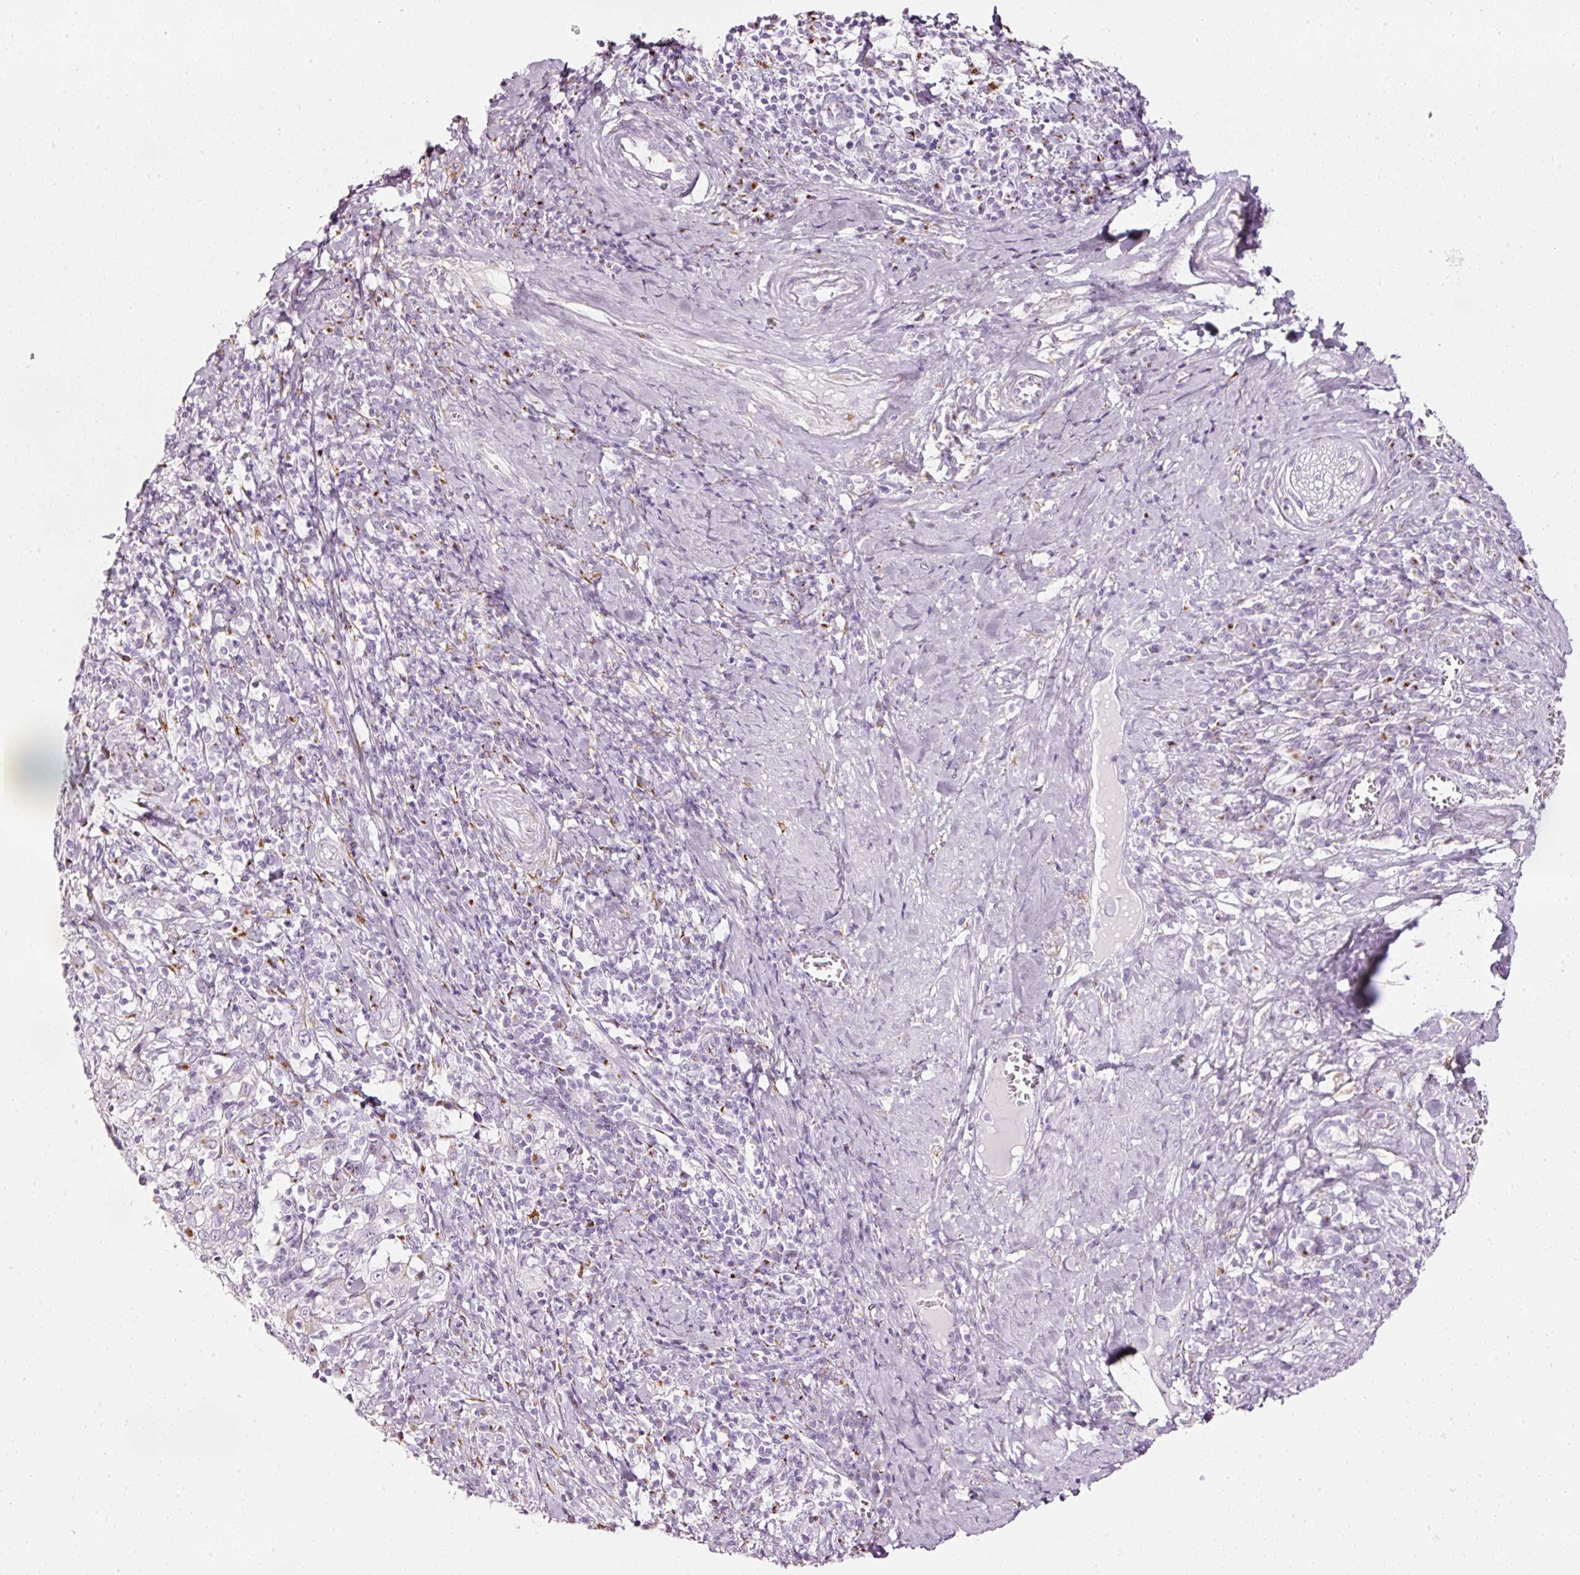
{"staining": {"intensity": "negative", "quantity": "none", "location": "none"}, "tissue": "cervical cancer", "cell_type": "Tumor cells", "image_type": "cancer", "snomed": [{"axis": "morphology", "description": "Squamous cell carcinoma, NOS"}, {"axis": "topography", "description": "Cervix"}], "caption": "This is an immunohistochemistry micrograph of human cervical cancer (squamous cell carcinoma). There is no expression in tumor cells.", "gene": "SDF4", "patient": {"sex": "female", "age": 46}}